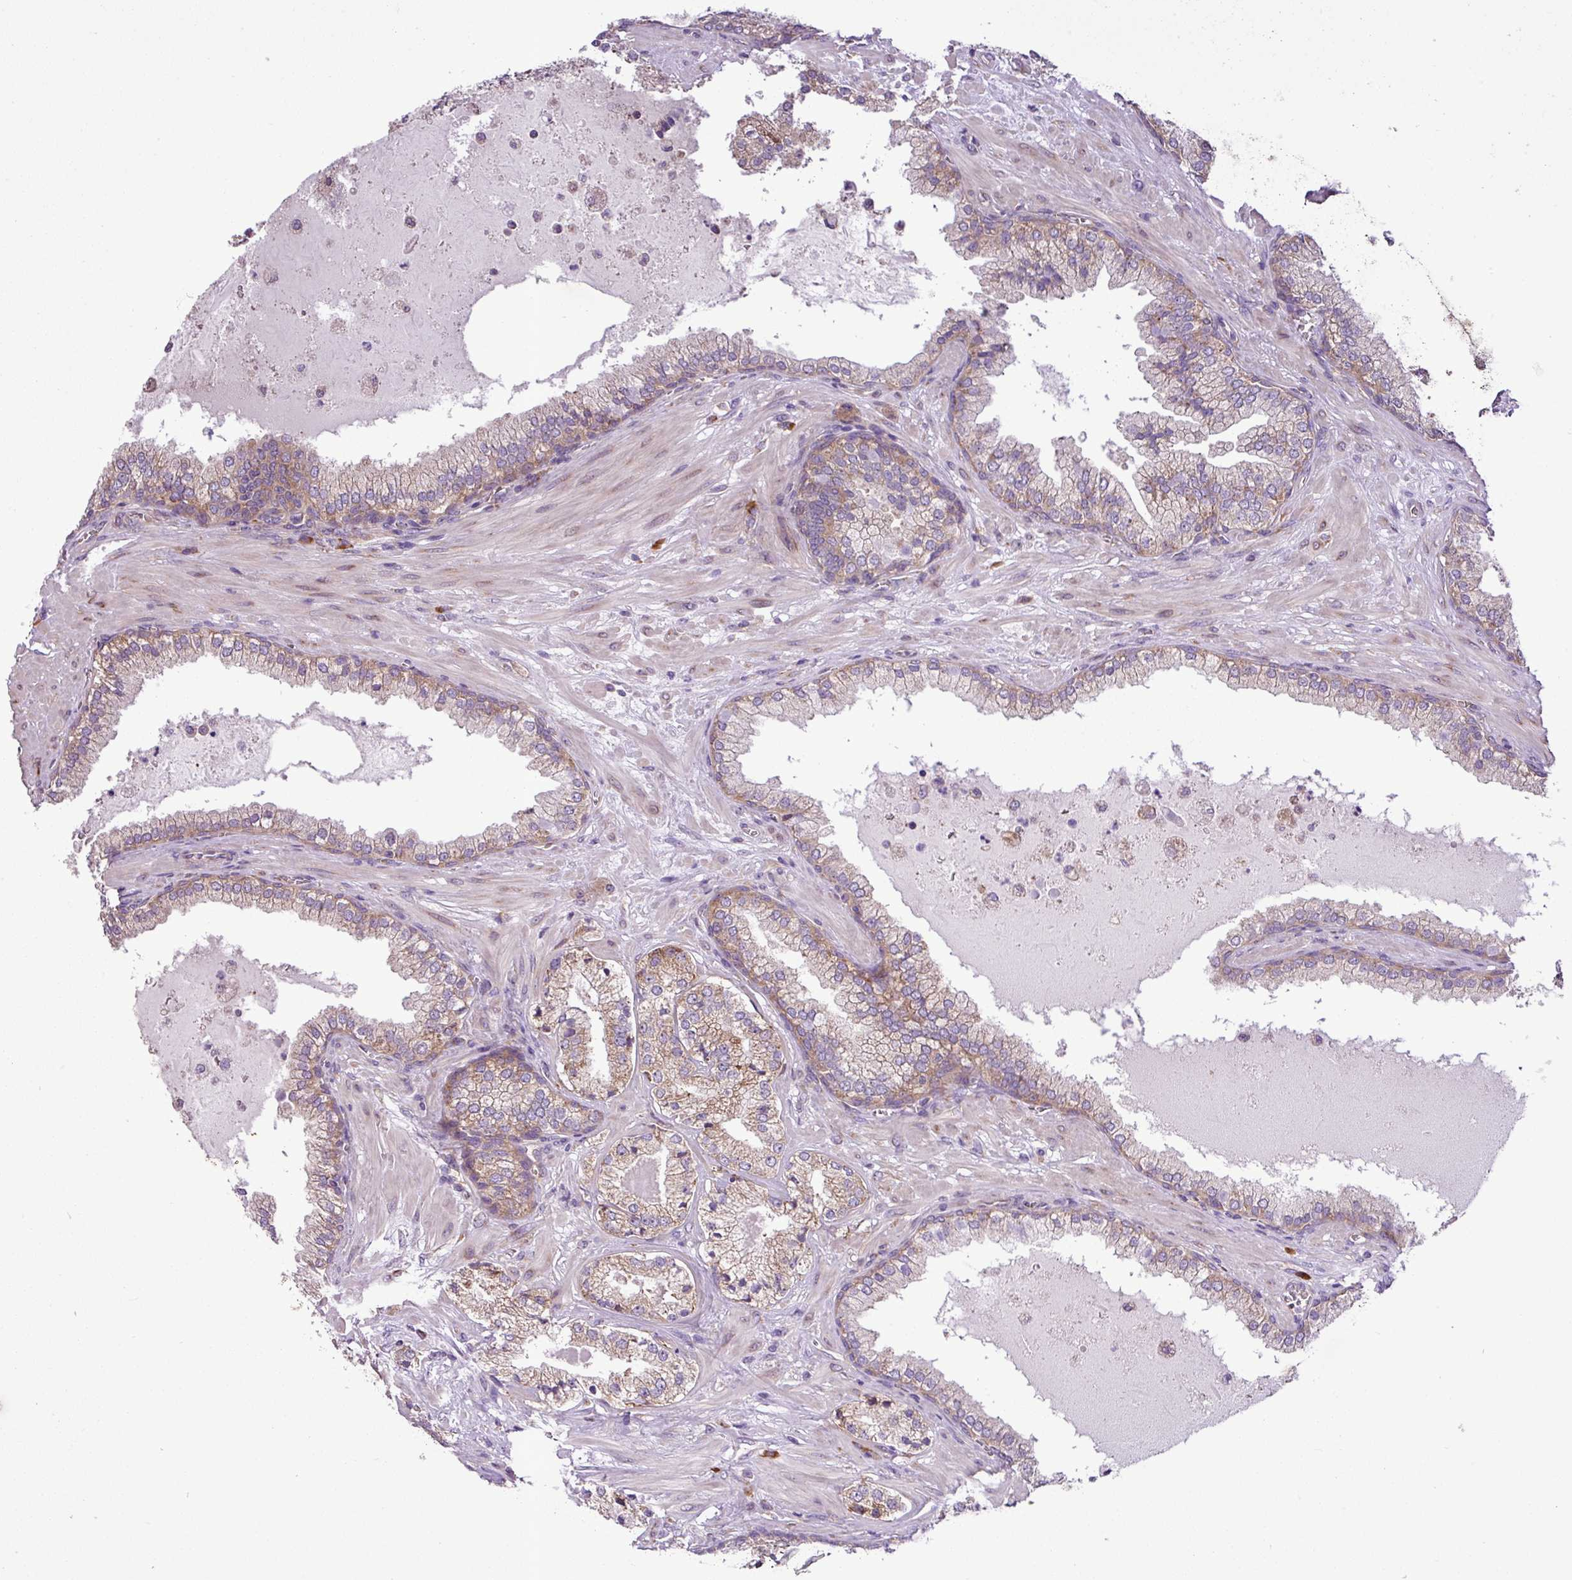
{"staining": {"intensity": "moderate", "quantity": ">75%", "location": "cytoplasmic/membranous"}, "tissue": "prostate cancer", "cell_type": "Tumor cells", "image_type": "cancer", "snomed": [{"axis": "morphology", "description": "Adenocarcinoma, High grade"}, {"axis": "topography", "description": "Prostate"}], "caption": "Prostate adenocarcinoma (high-grade) stained with a brown dye exhibits moderate cytoplasmic/membranous positive positivity in about >75% of tumor cells.", "gene": "RPL13", "patient": {"sex": "male", "age": 55}}